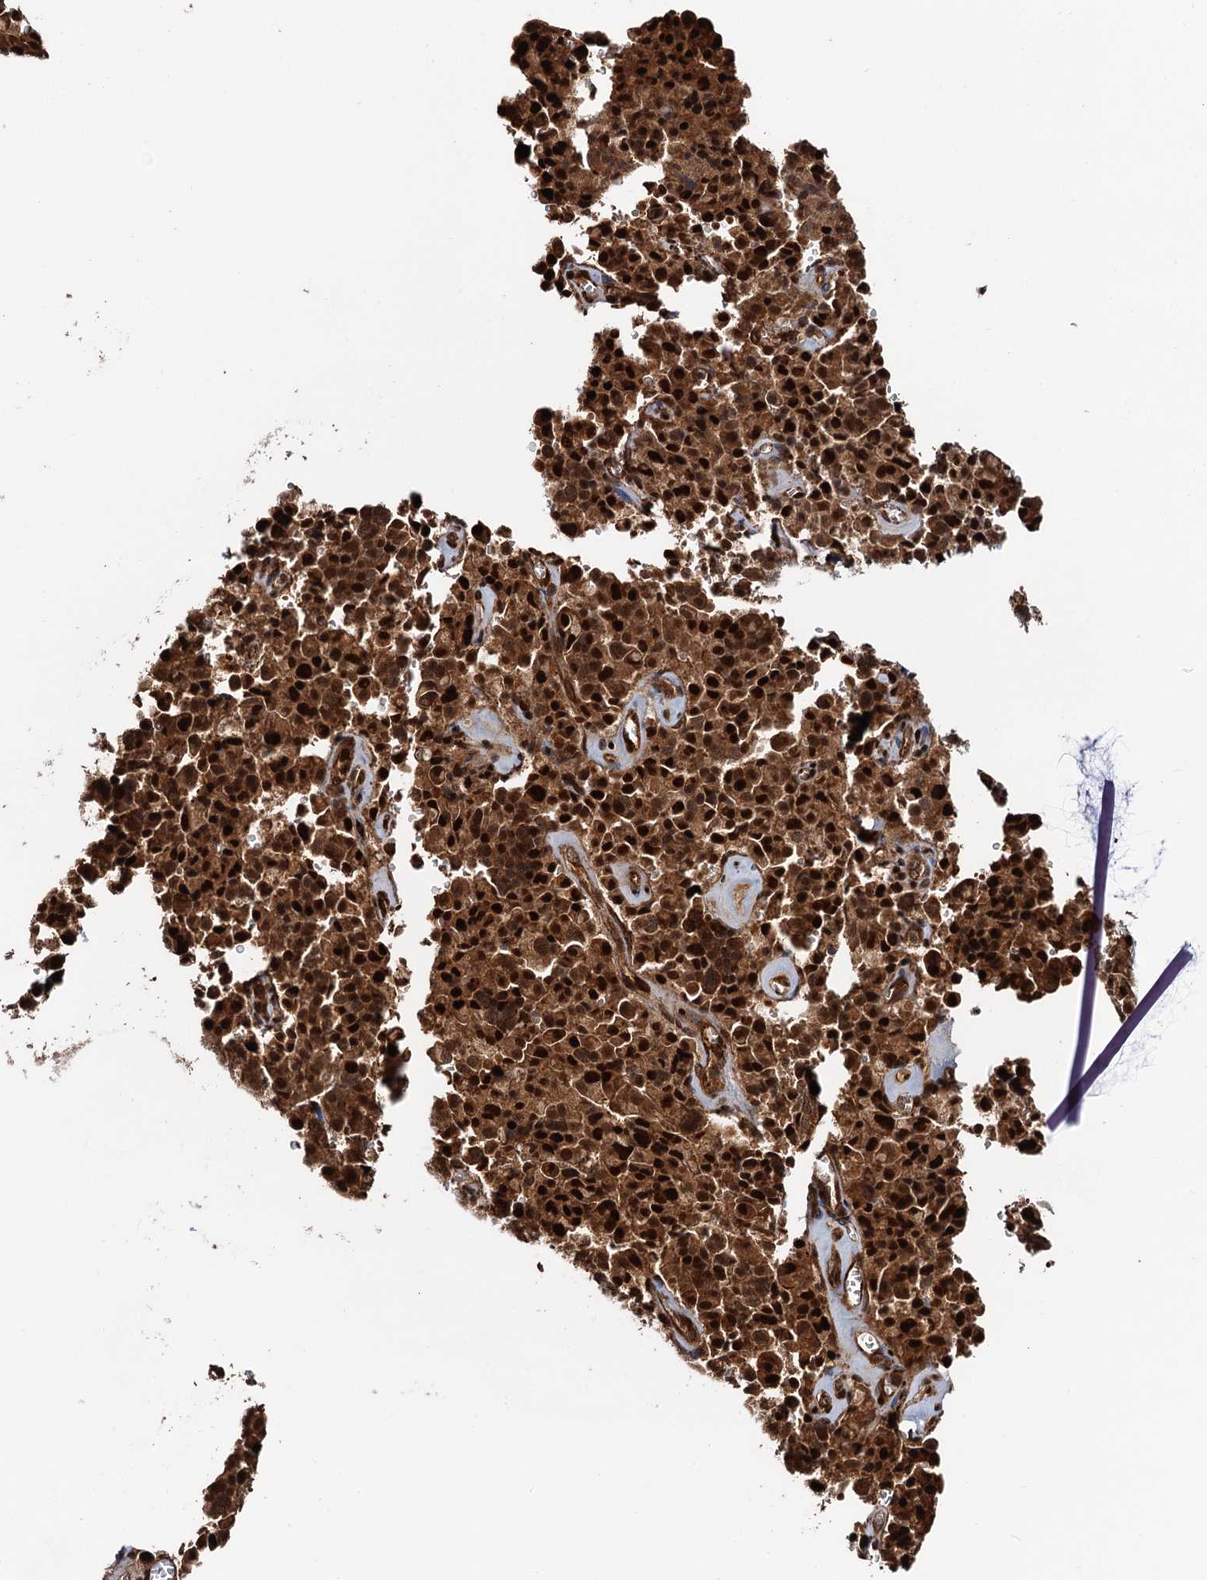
{"staining": {"intensity": "strong", "quantity": ">75%", "location": "cytoplasmic/membranous,nuclear"}, "tissue": "pancreatic cancer", "cell_type": "Tumor cells", "image_type": "cancer", "snomed": [{"axis": "morphology", "description": "Adenocarcinoma, NOS"}, {"axis": "topography", "description": "Pancreas"}], "caption": "Immunohistochemical staining of human pancreatic cancer exhibits high levels of strong cytoplasmic/membranous and nuclear staining in about >75% of tumor cells. Immunohistochemistry (ihc) stains the protein of interest in brown and the nuclei are stained blue.", "gene": "SNRNP25", "patient": {"sex": "male", "age": 65}}